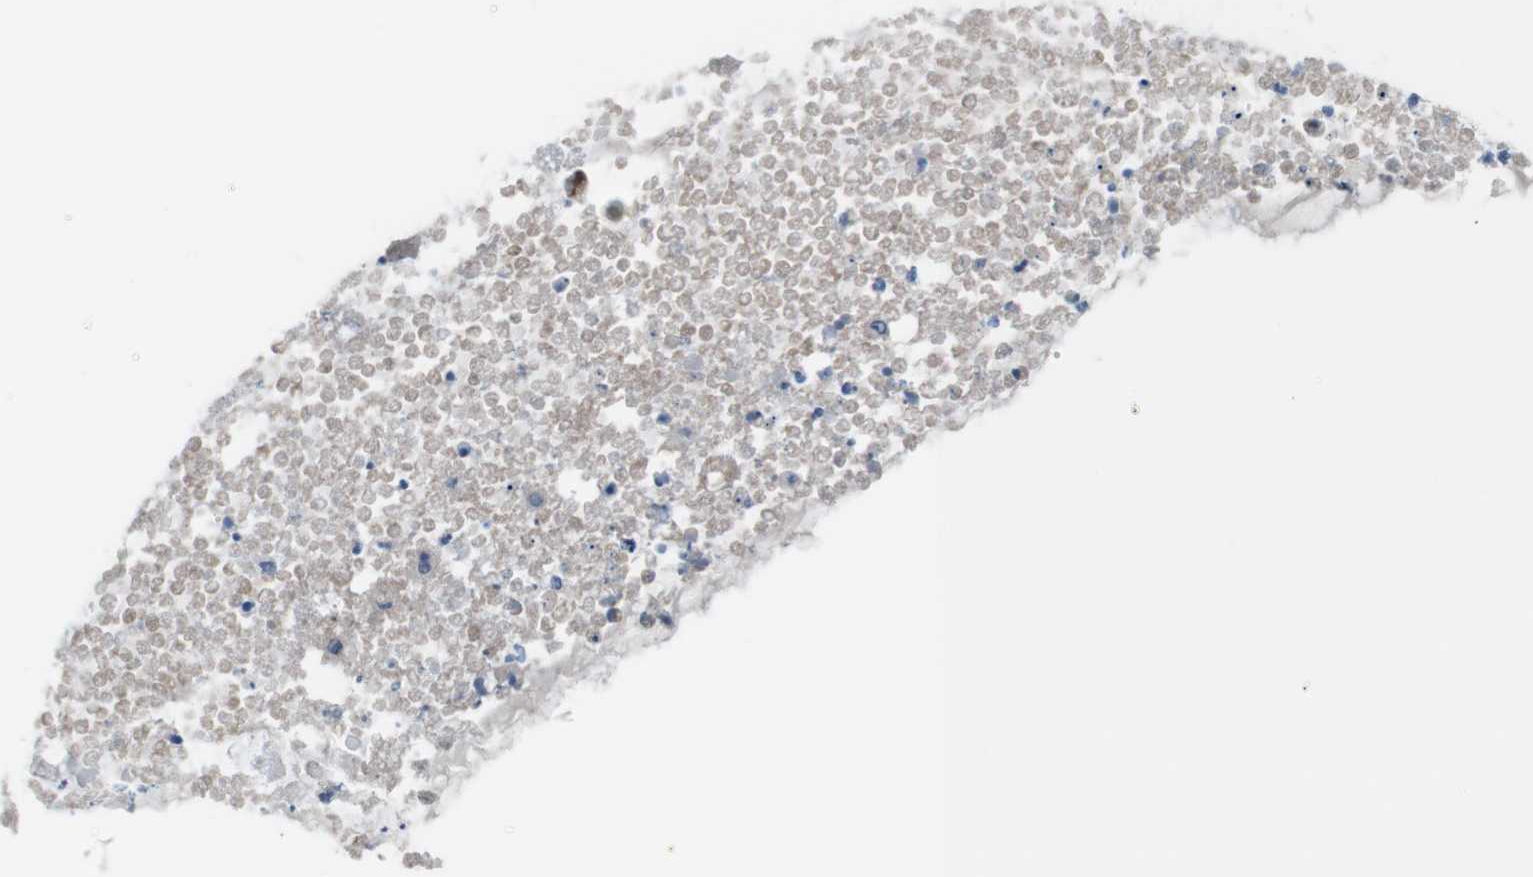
{"staining": {"intensity": "weak", "quantity": "<25%", "location": "cytoplasmic/membranous"}, "tissue": "ovarian cancer", "cell_type": "Tumor cells", "image_type": "cancer", "snomed": [{"axis": "morphology", "description": "Cystadenocarcinoma, mucinous, NOS"}, {"axis": "topography", "description": "Ovary"}], "caption": "Immunohistochemical staining of human ovarian mucinous cystadenocarcinoma reveals no significant staining in tumor cells.", "gene": "CDH22", "patient": {"sex": "female", "age": 80}}